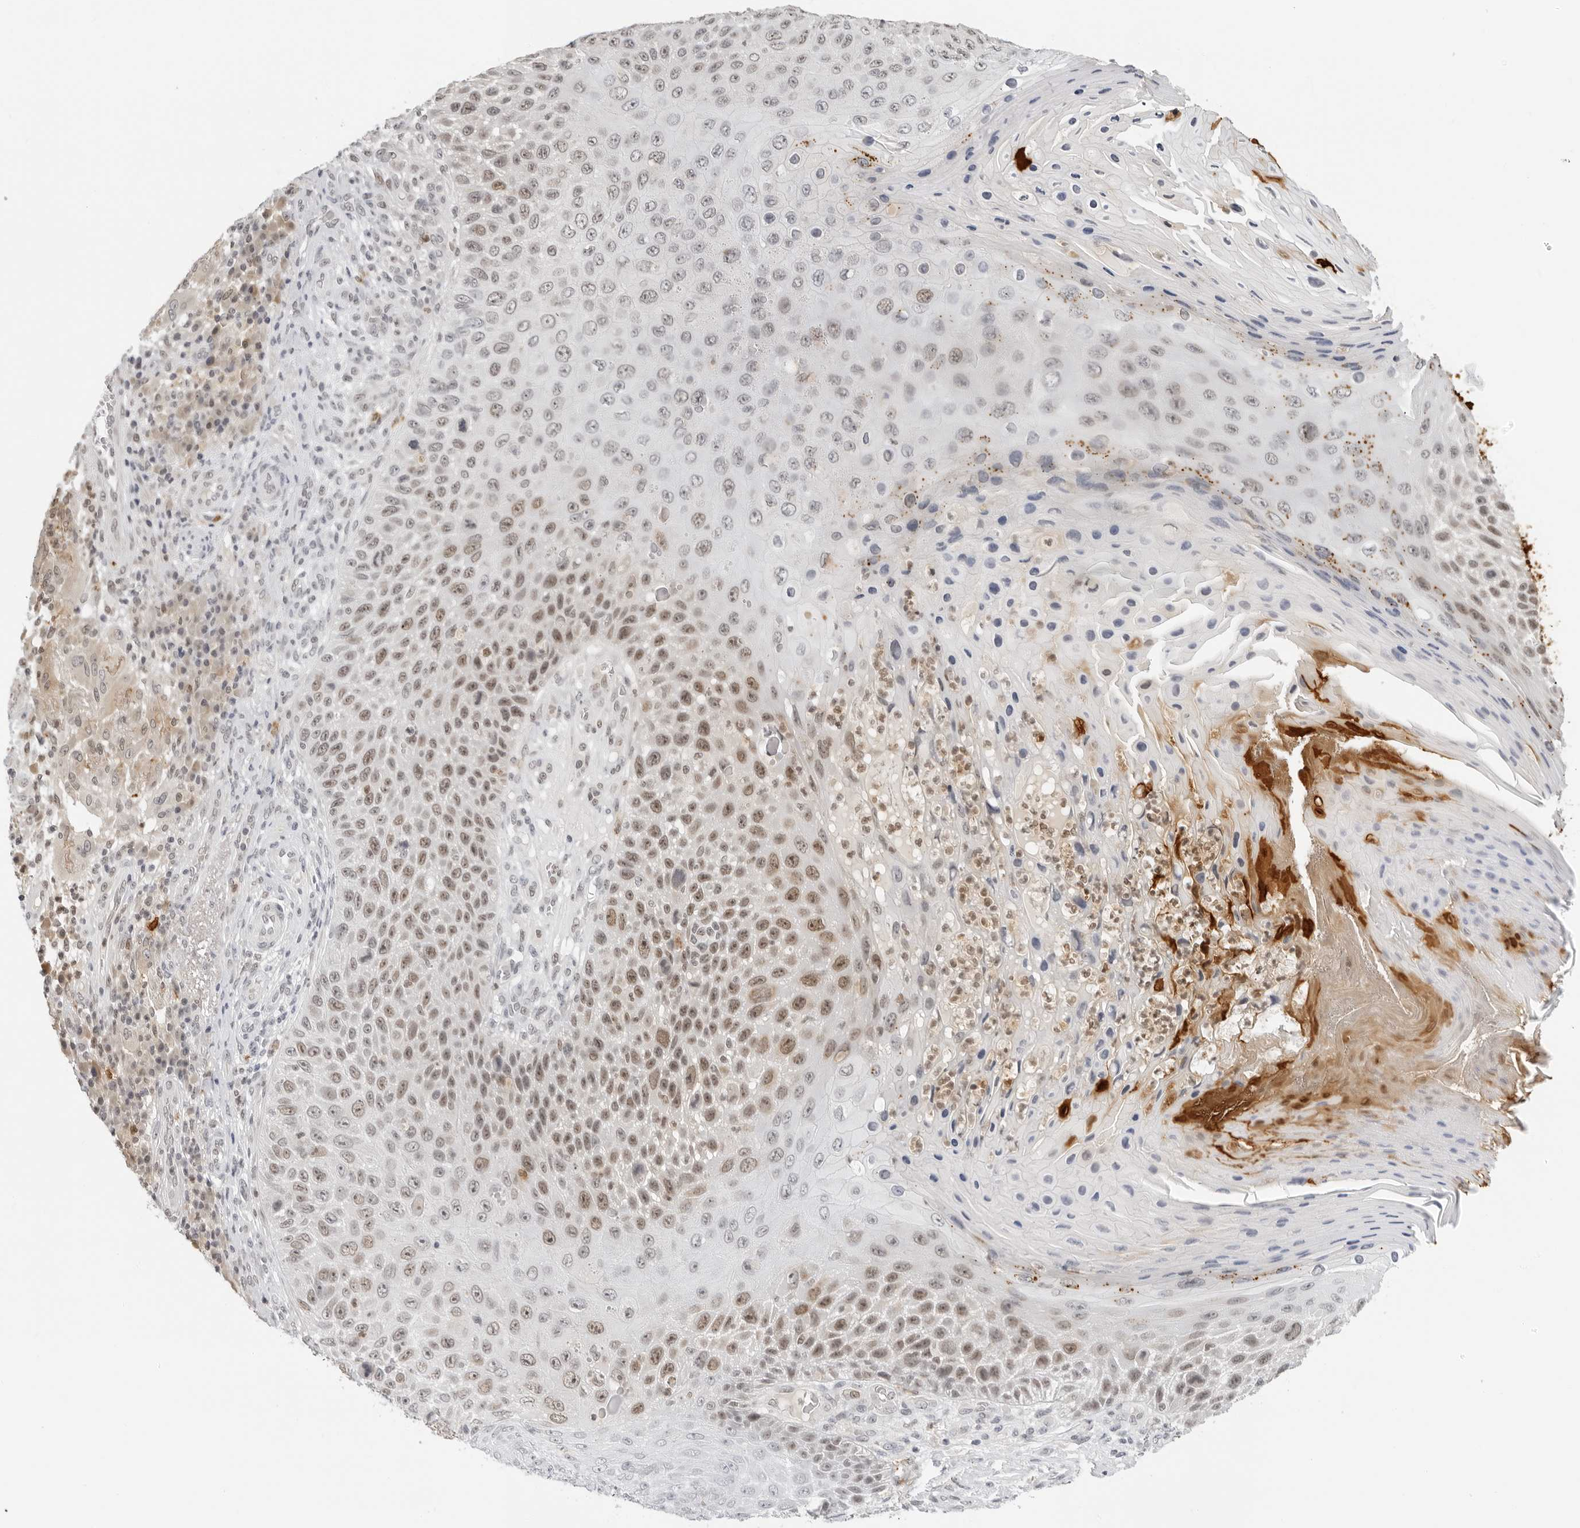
{"staining": {"intensity": "moderate", "quantity": ">75%", "location": "nuclear"}, "tissue": "skin cancer", "cell_type": "Tumor cells", "image_type": "cancer", "snomed": [{"axis": "morphology", "description": "Squamous cell carcinoma, NOS"}, {"axis": "topography", "description": "Skin"}], "caption": "Tumor cells reveal moderate nuclear staining in approximately >75% of cells in skin cancer (squamous cell carcinoma). (IHC, brightfield microscopy, high magnification).", "gene": "MSH6", "patient": {"sex": "female", "age": 88}}